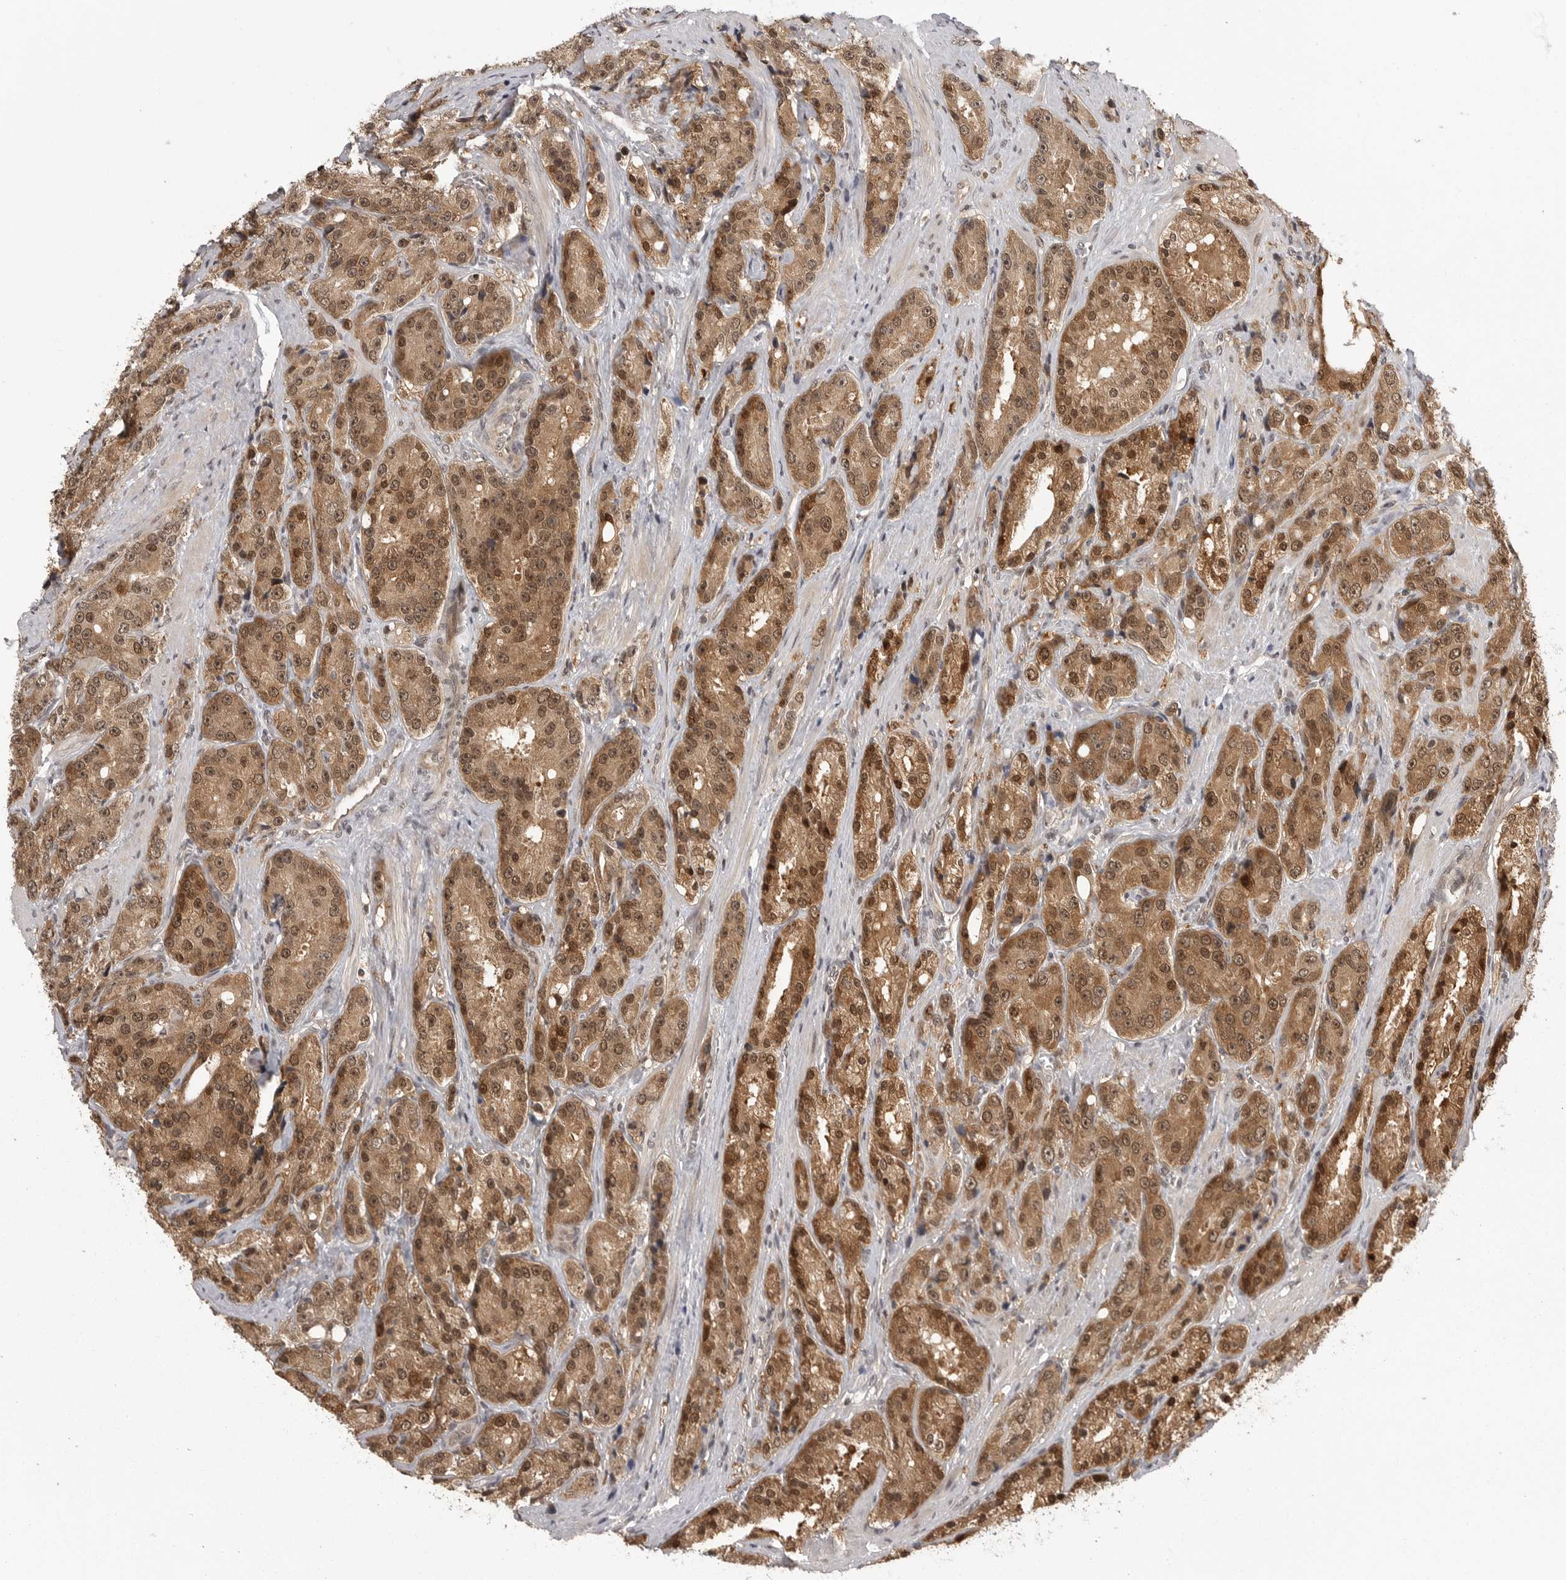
{"staining": {"intensity": "strong", "quantity": ">75%", "location": "cytoplasmic/membranous,nuclear"}, "tissue": "prostate cancer", "cell_type": "Tumor cells", "image_type": "cancer", "snomed": [{"axis": "morphology", "description": "Adenocarcinoma, High grade"}, {"axis": "topography", "description": "Prostate"}], "caption": "Prostate high-grade adenocarcinoma stained with DAB (3,3'-diaminobenzidine) immunohistochemistry (IHC) reveals high levels of strong cytoplasmic/membranous and nuclear positivity in approximately >75% of tumor cells. The staining was performed using DAB (3,3'-diaminobenzidine), with brown indicating positive protein expression. Nuclei are stained blue with hematoxylin.", "gene": "PEG3", "patient": {"sex": "male", "age": 60}}